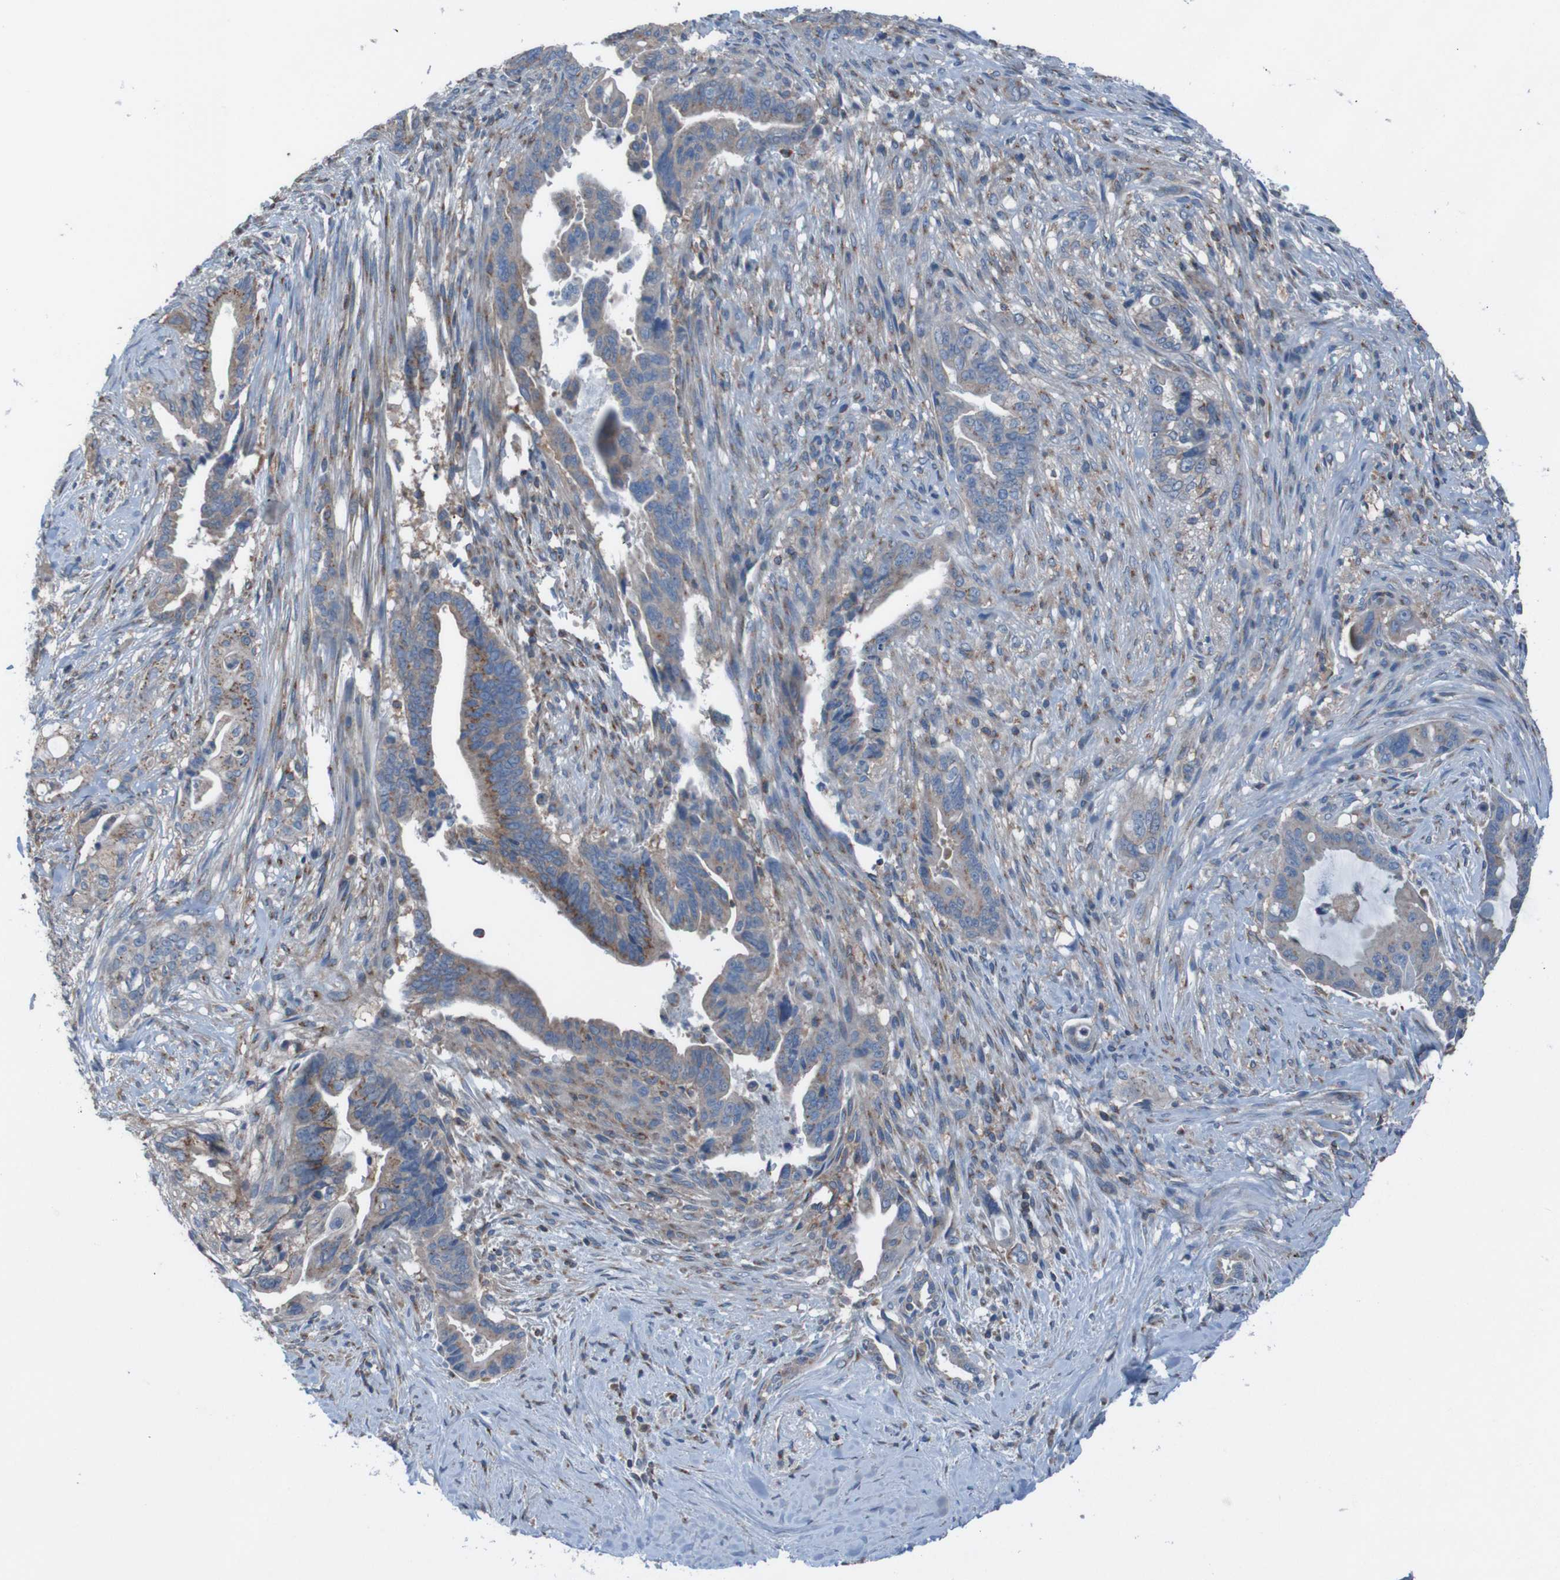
{"staining": {"intensity": "moderate", "quantity": "25%-75%", "location": "cytoplasmic/membranous"}, "tissue": "pancreatic cancer", "cell_type": "Tumor cells", "image_type": "cancer", "snomed": [{"axis": "morphology", "description": "Adenocarcinoma, NOS"}, {"axis": "topography", "description": "Pancreas"}], "caption": "Human pancreatic cancer stained for a protein (brown) shows moderate cytoplasmic/membranous positive staining in about 25%-75% of tumor cells.", "gene": "MINAR1", "patient": {"sex": "male", "age": 70}}